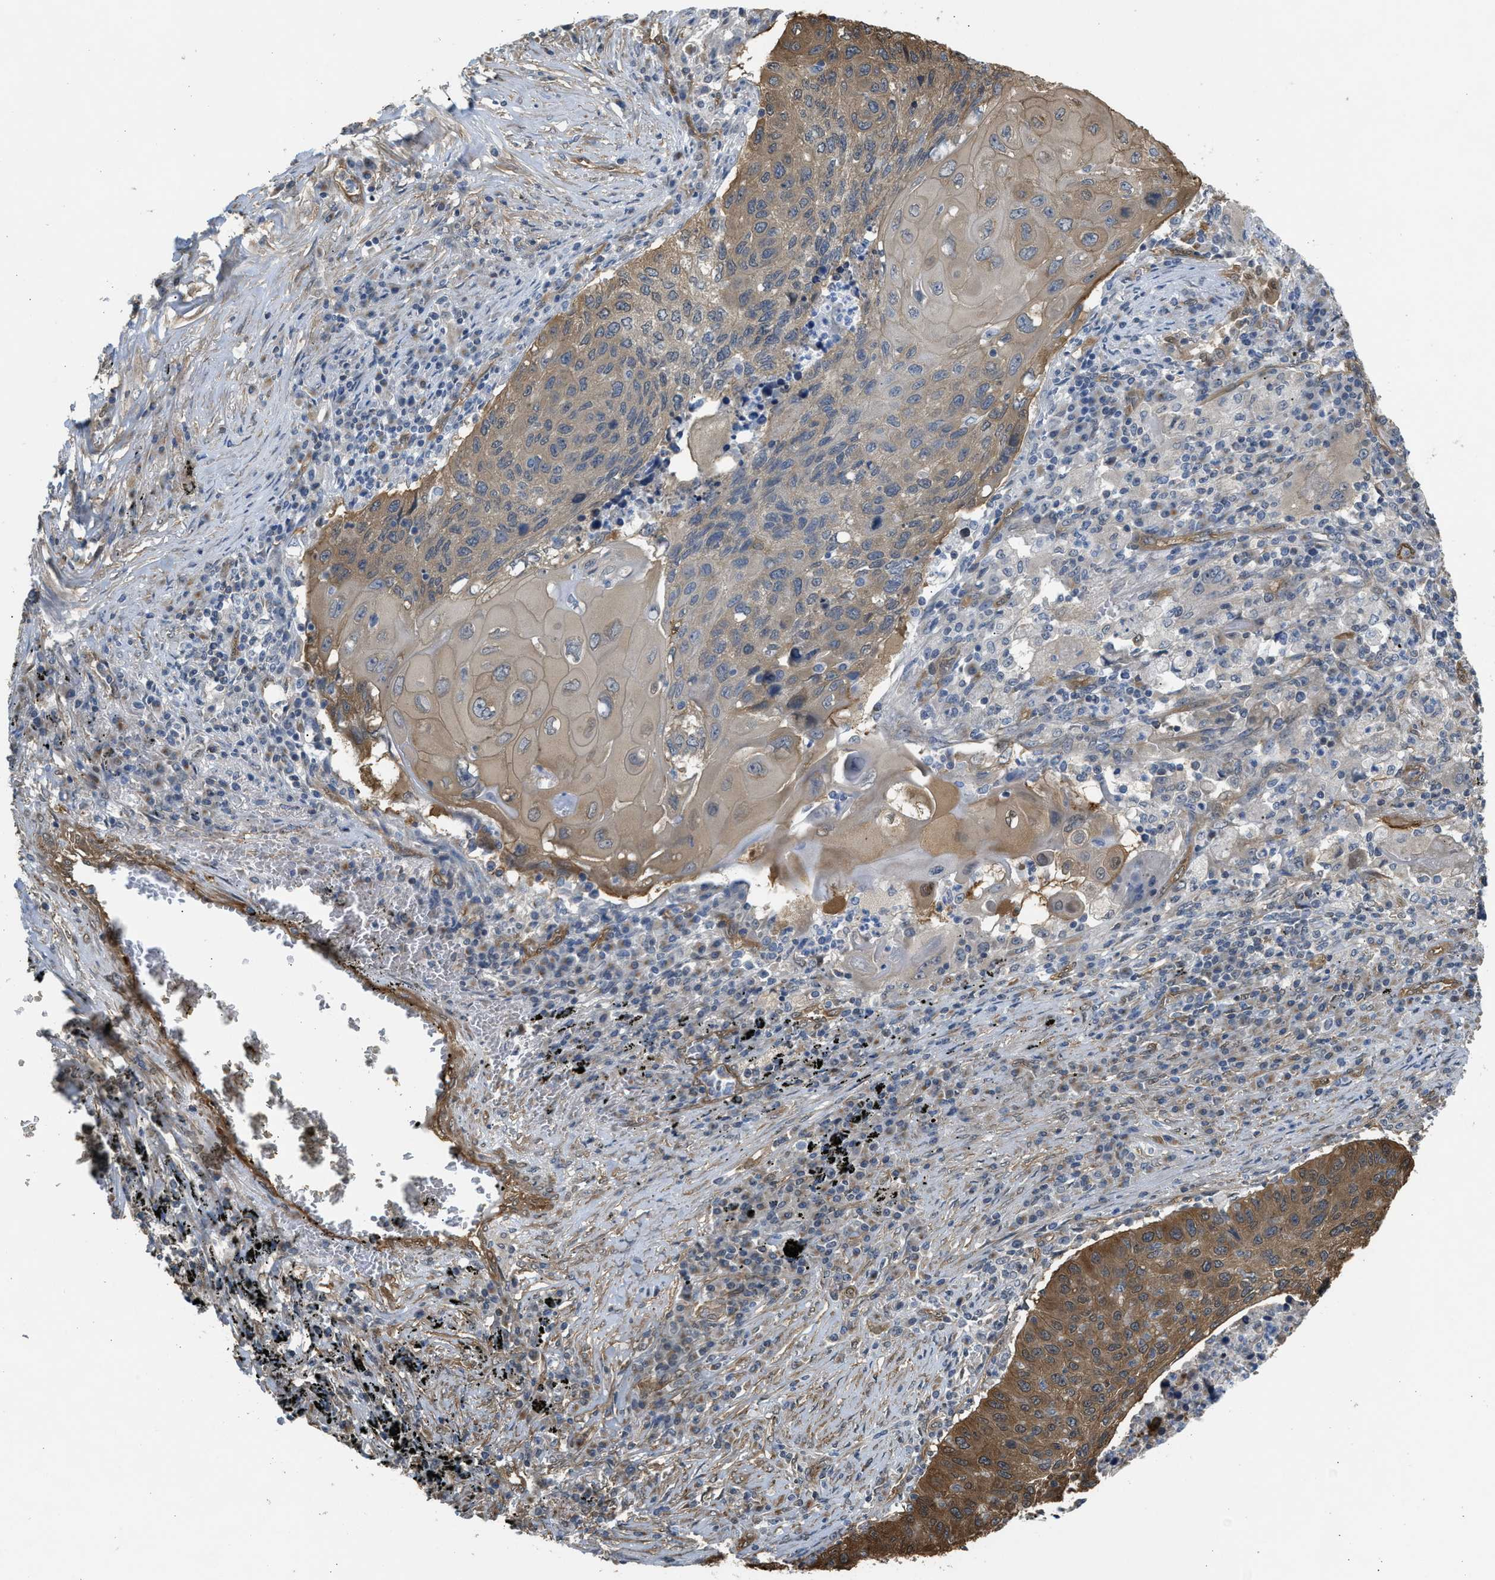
{"staining": {"intensity": "moderate", "quantity": ">75%", "location": "cytoplasmic/membranous"}, "tissue": "lung cancer", "cell_type": "Tumor cells", "image_type": "cancer", "snomed": [{"axis": "morphology", "description": "Squamous cell carcinoma, NOS"}, {"axis": "topography", "description": "Lung"}], "caption": "Lung cancer was stained to show a protein in brown. There is medium levels of moderate cytoplasmic/membranous expression in approximately >75% of tumor cells.", "gene": "BAG3", "patient": {"sex": "female", "age": 63}}